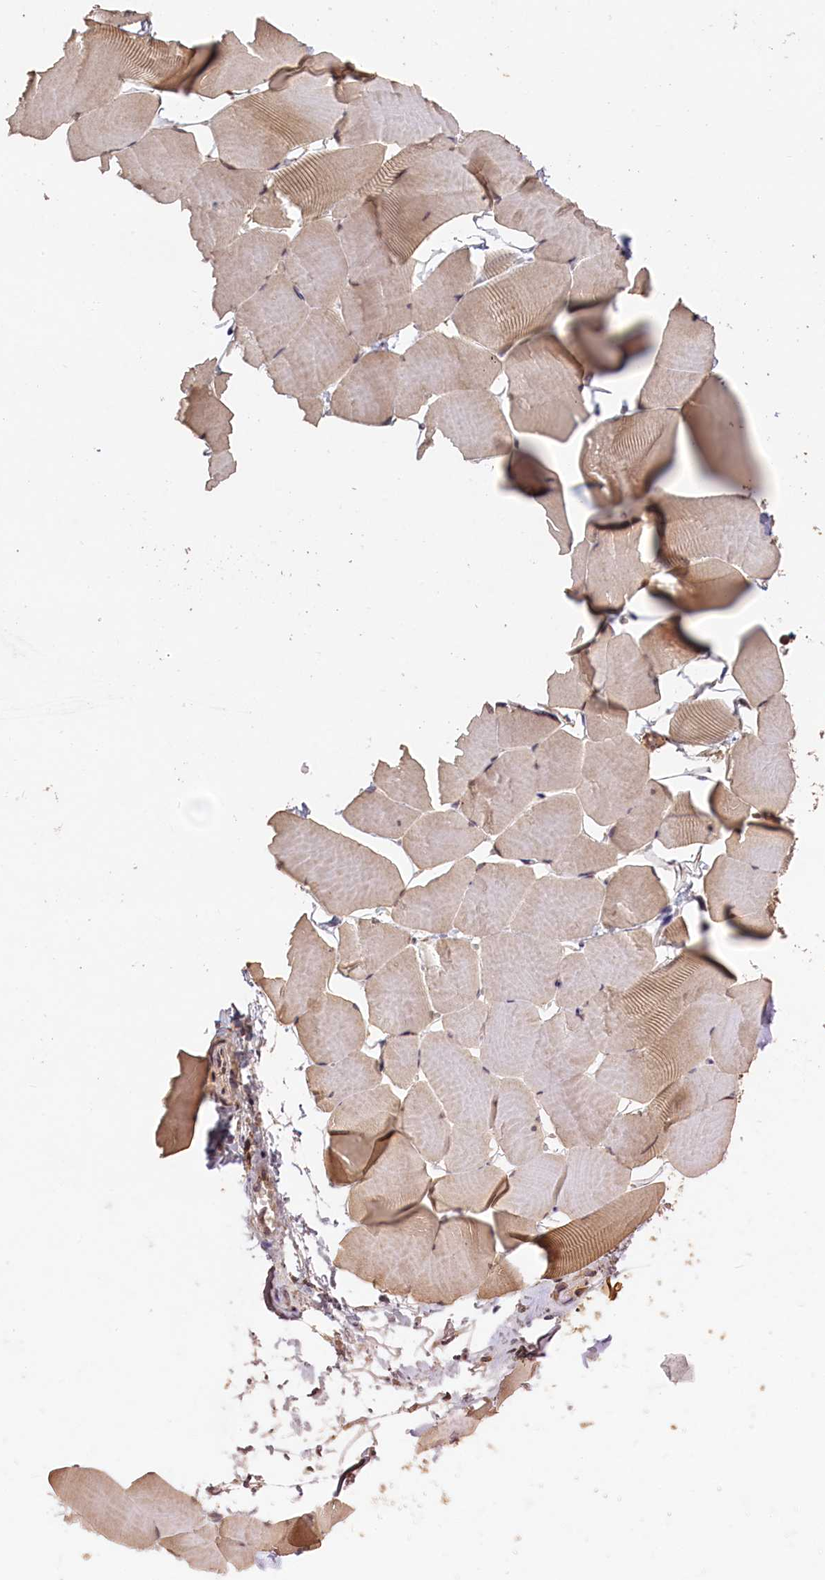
{"staining": {"intensity": "moderate", "quantity": "25%-75%", "location": "cytoplasmic/membranous"}, "tissue": "skeletal muscle", "cell_type": "Myocytes", "image_type": "normal", "snomed": [{"axis": "morphology", "description": "Normal tissue, NOS"}, {"axis": "topography", "description": "Skeletal muscle"}], "caption": "Benign skeletal muscle reveals moderate cytoplasmic/membranous expression in about 25%-75% of myocytes, visualized by immunohistochemistry.", "gene": "UCHL3", "patient": {"sex": "male", "age": 25}}